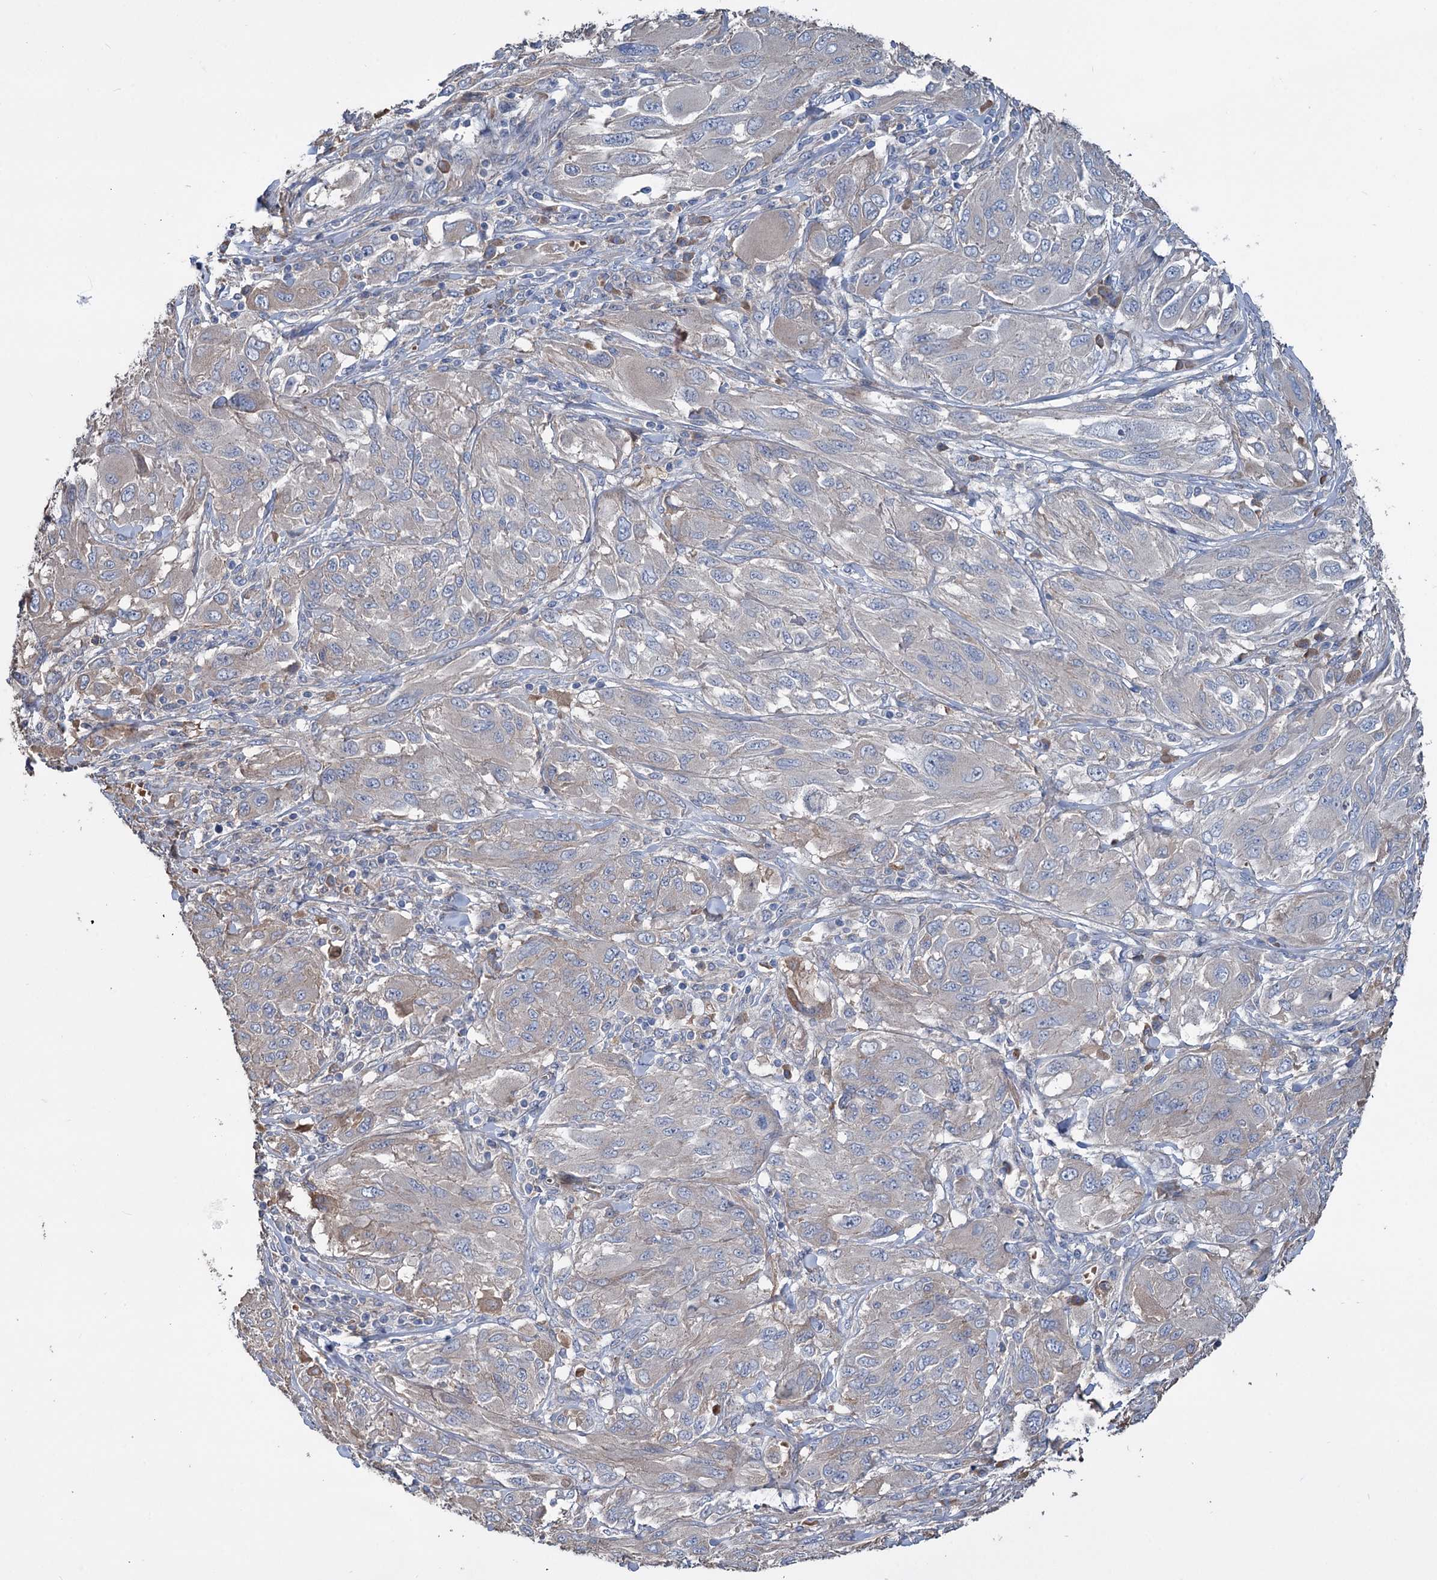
{"staining": {"intensity": "negative", "quantity": "none", "location": "none"}, "tissue": "melanoma", "cell_type": "Tumor cells", "image_type": "cancer", "snomed": [{"axis": "morphology", "description": "Malignant melanoma, NOS"}, {"axis": "topography", "description": "Skin"}], "caption": "Tumor cells are negative for brown protein staining in malignant melanoma.", "gene": "URAD", "patient": {"sex": "female", "age": 91}}